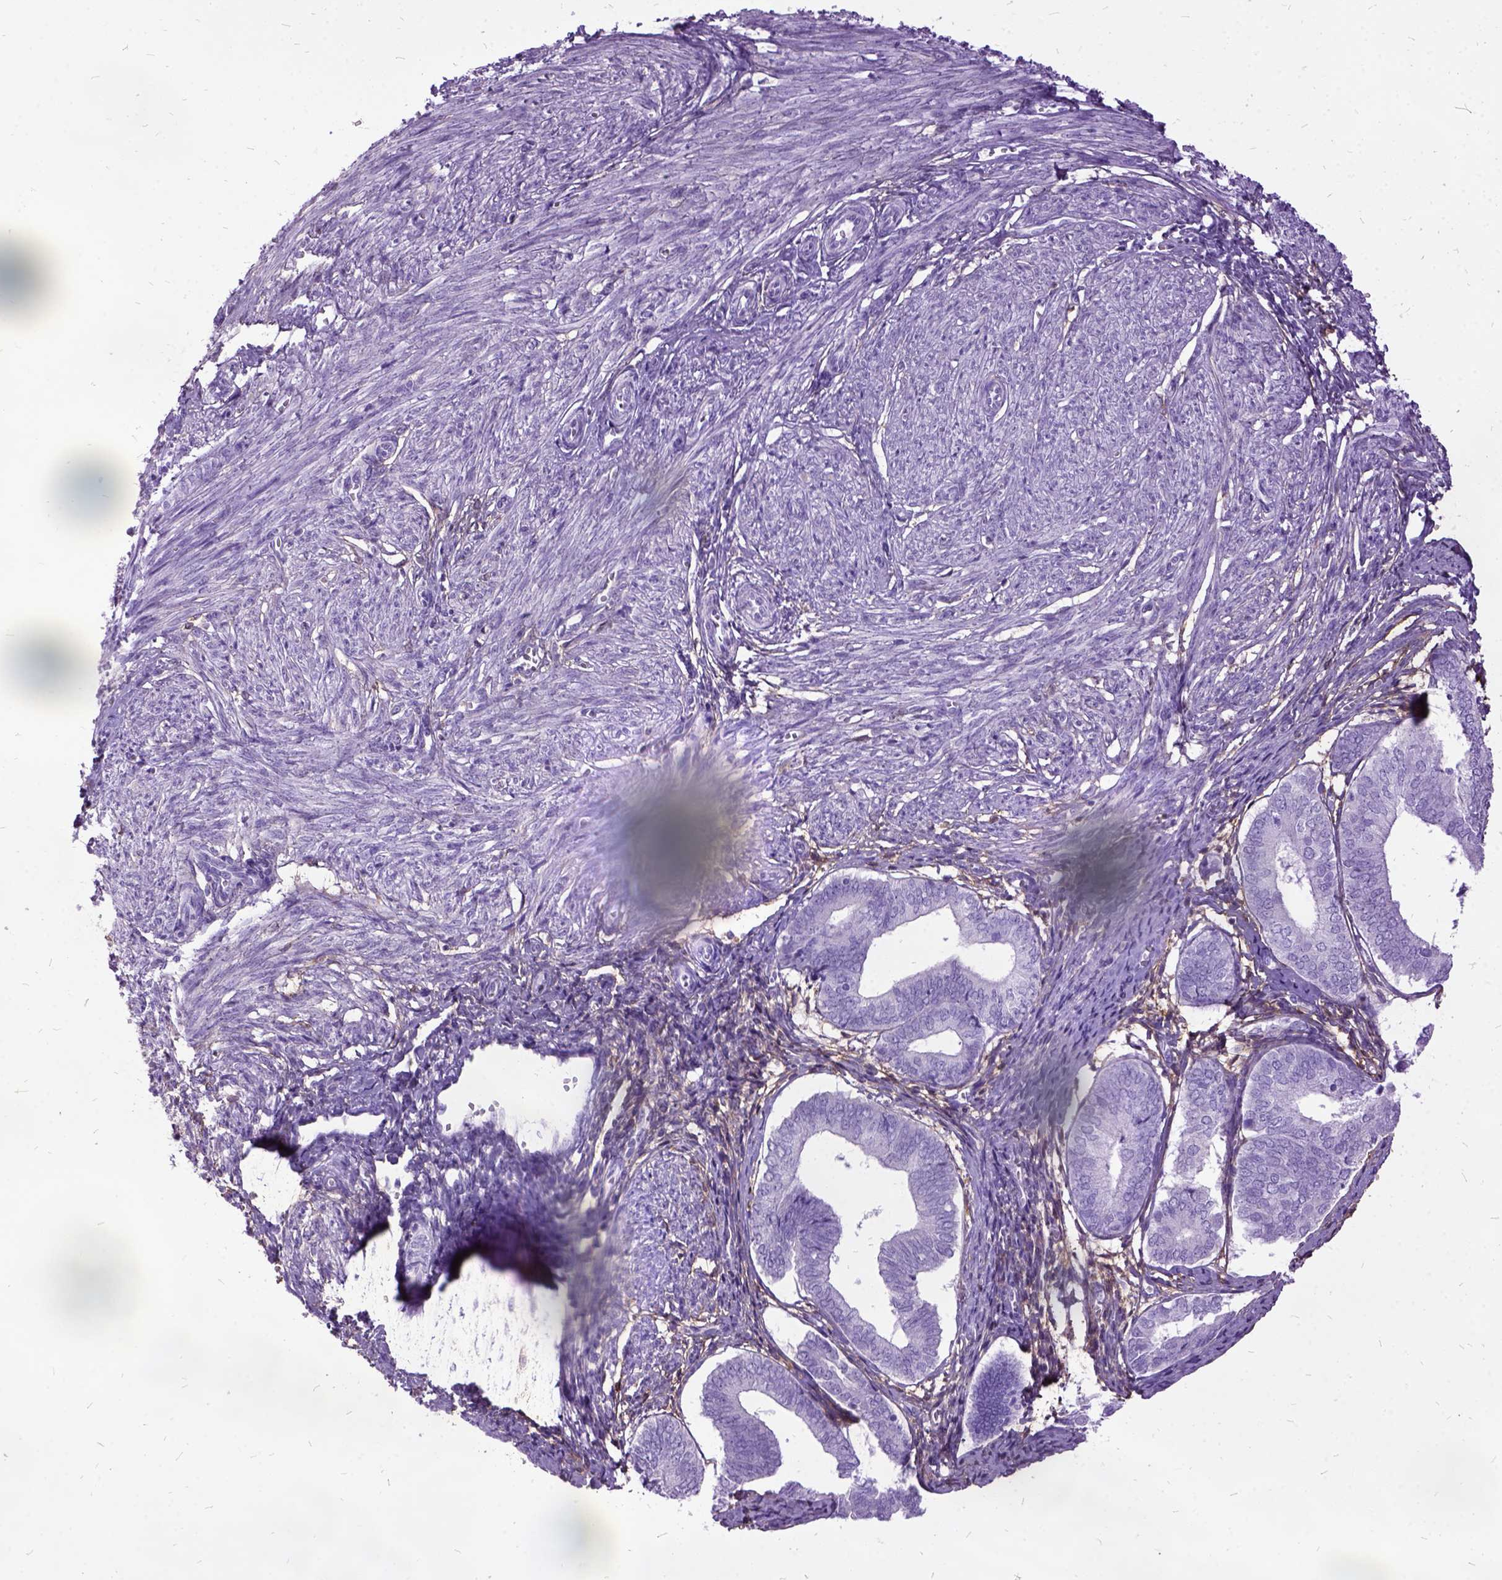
{"staining": {"intensity": "weak", "quantity": "25%-75%", "location": "cytoplasmic/membranous"}, "tissue": "endometrium", "cell_type": "Cells in endometrial stroma", "image_type": "normal", "snomed": [{"axis": "morphology", "description": "Normal tissue, NOS"}, {"axis": "topography", "description": "Endometrium"}], "caption": "Weak cytoplasmic/membranous expression for a protein is identified in about 25%-75% of cells in endometrial stroma of normal endometrium using immunohistochemistry (IHC).", "gene": "MME", "patient": {"sex": "female", "age": 50}}